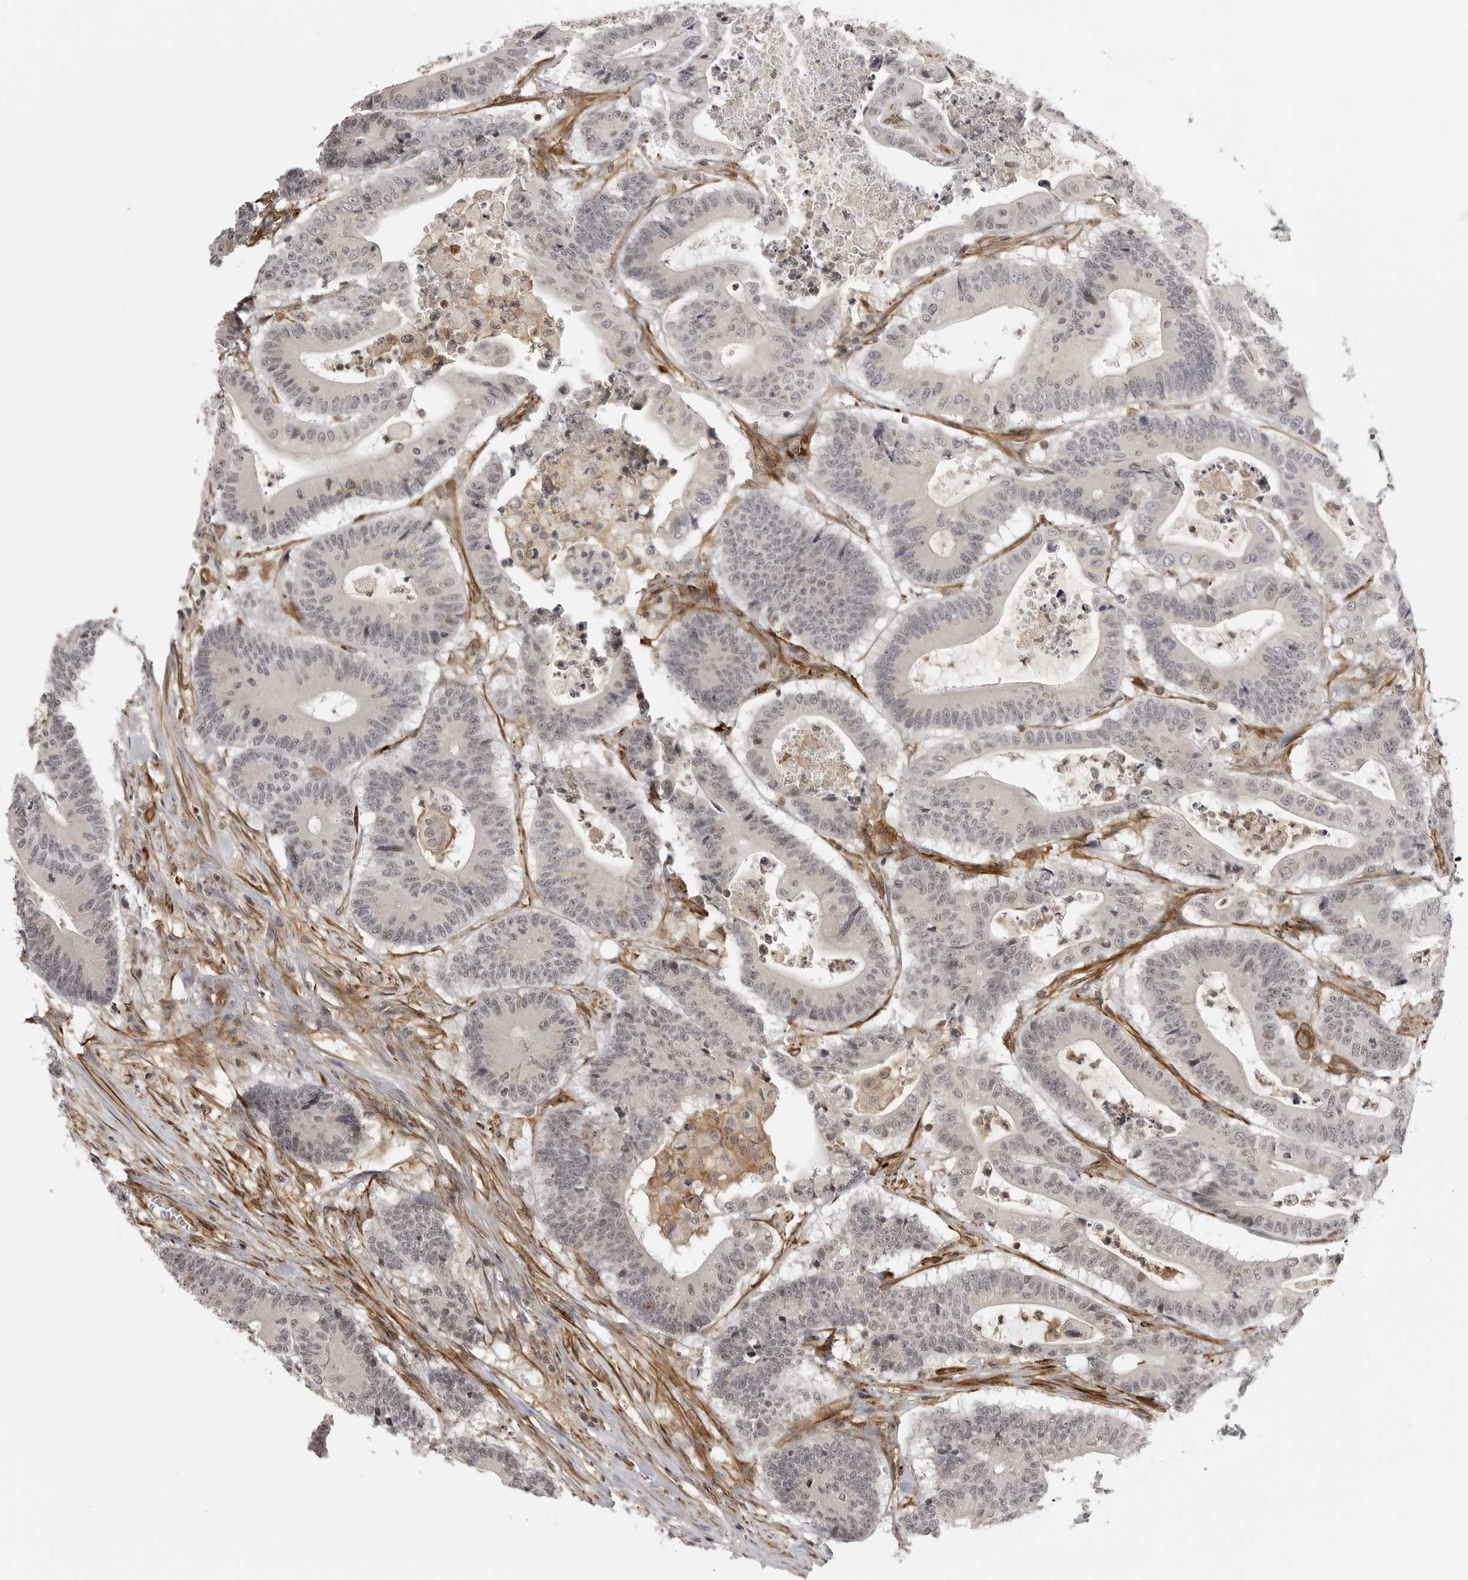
{"staining": {"intensity": "weak", "quantity": "<25%", "location": "nuclear"}, "tissue": "colorectal cancer", "cell_type": "Tumor cells", "image_type": "cancer", "snomed": [{"axis": "morphology", "description": "Adenocarcinoma, NOS"}, {"axis": "topography", "description": "Colon"}], "caption": "IHC photomicrograph of neoplastic tissue: human adenocarcinoma (colorectal) stained with DAB (3,3'-diaminobenzidine) demonstrates no significant protein staining in tumor cells.", "gene": "TUT4", "patient": {"sex": "female", "age": 84}}